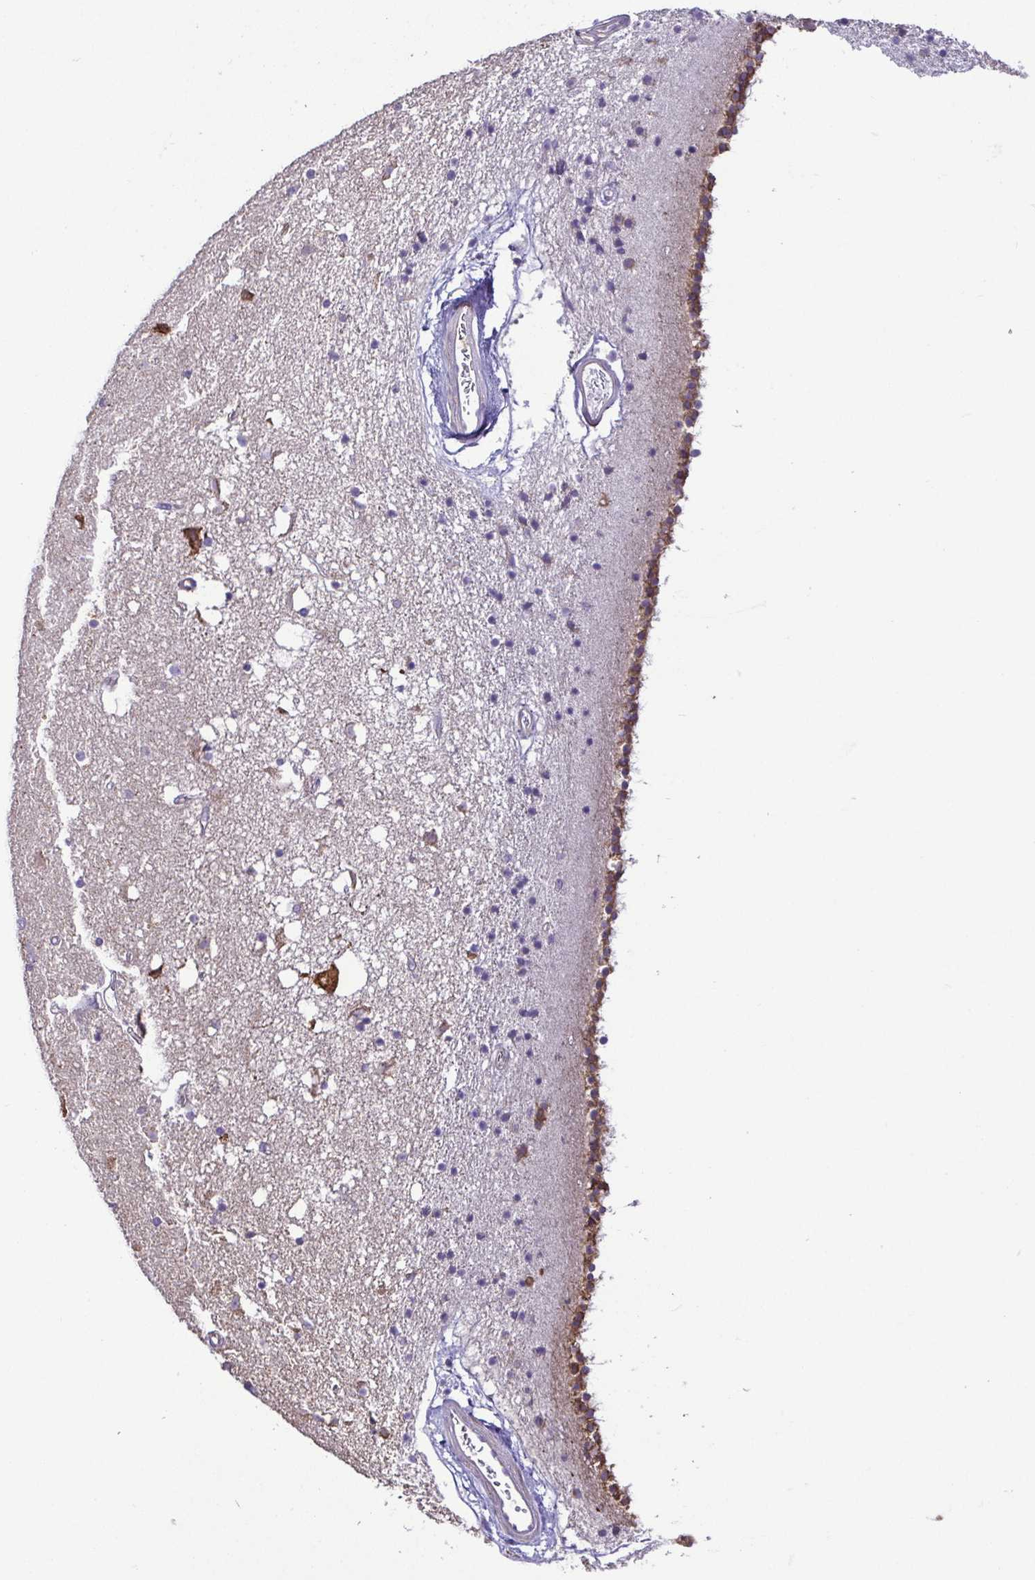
{"staining": {"intensity": "moderate", "quantity": "<25%", "location": "cytoplasmic/membranous"}, "tissue": "caudate", "cell_type": "Glial cells", "image_type": "normal", "snomed": [{"axis": "morphology", "description": "Normal tissue, NOS"}, {"axis": "topography", "description": "Lateral ventricle wall"}], "caption": "DAB immunohistochemical staining of benign human caudate exhibits moderate cytoplasmic/membranous protein staining in approximately <25% of glial cells.", "gene": "MYL10", "patient": {"sex": "female", "age": 71}}